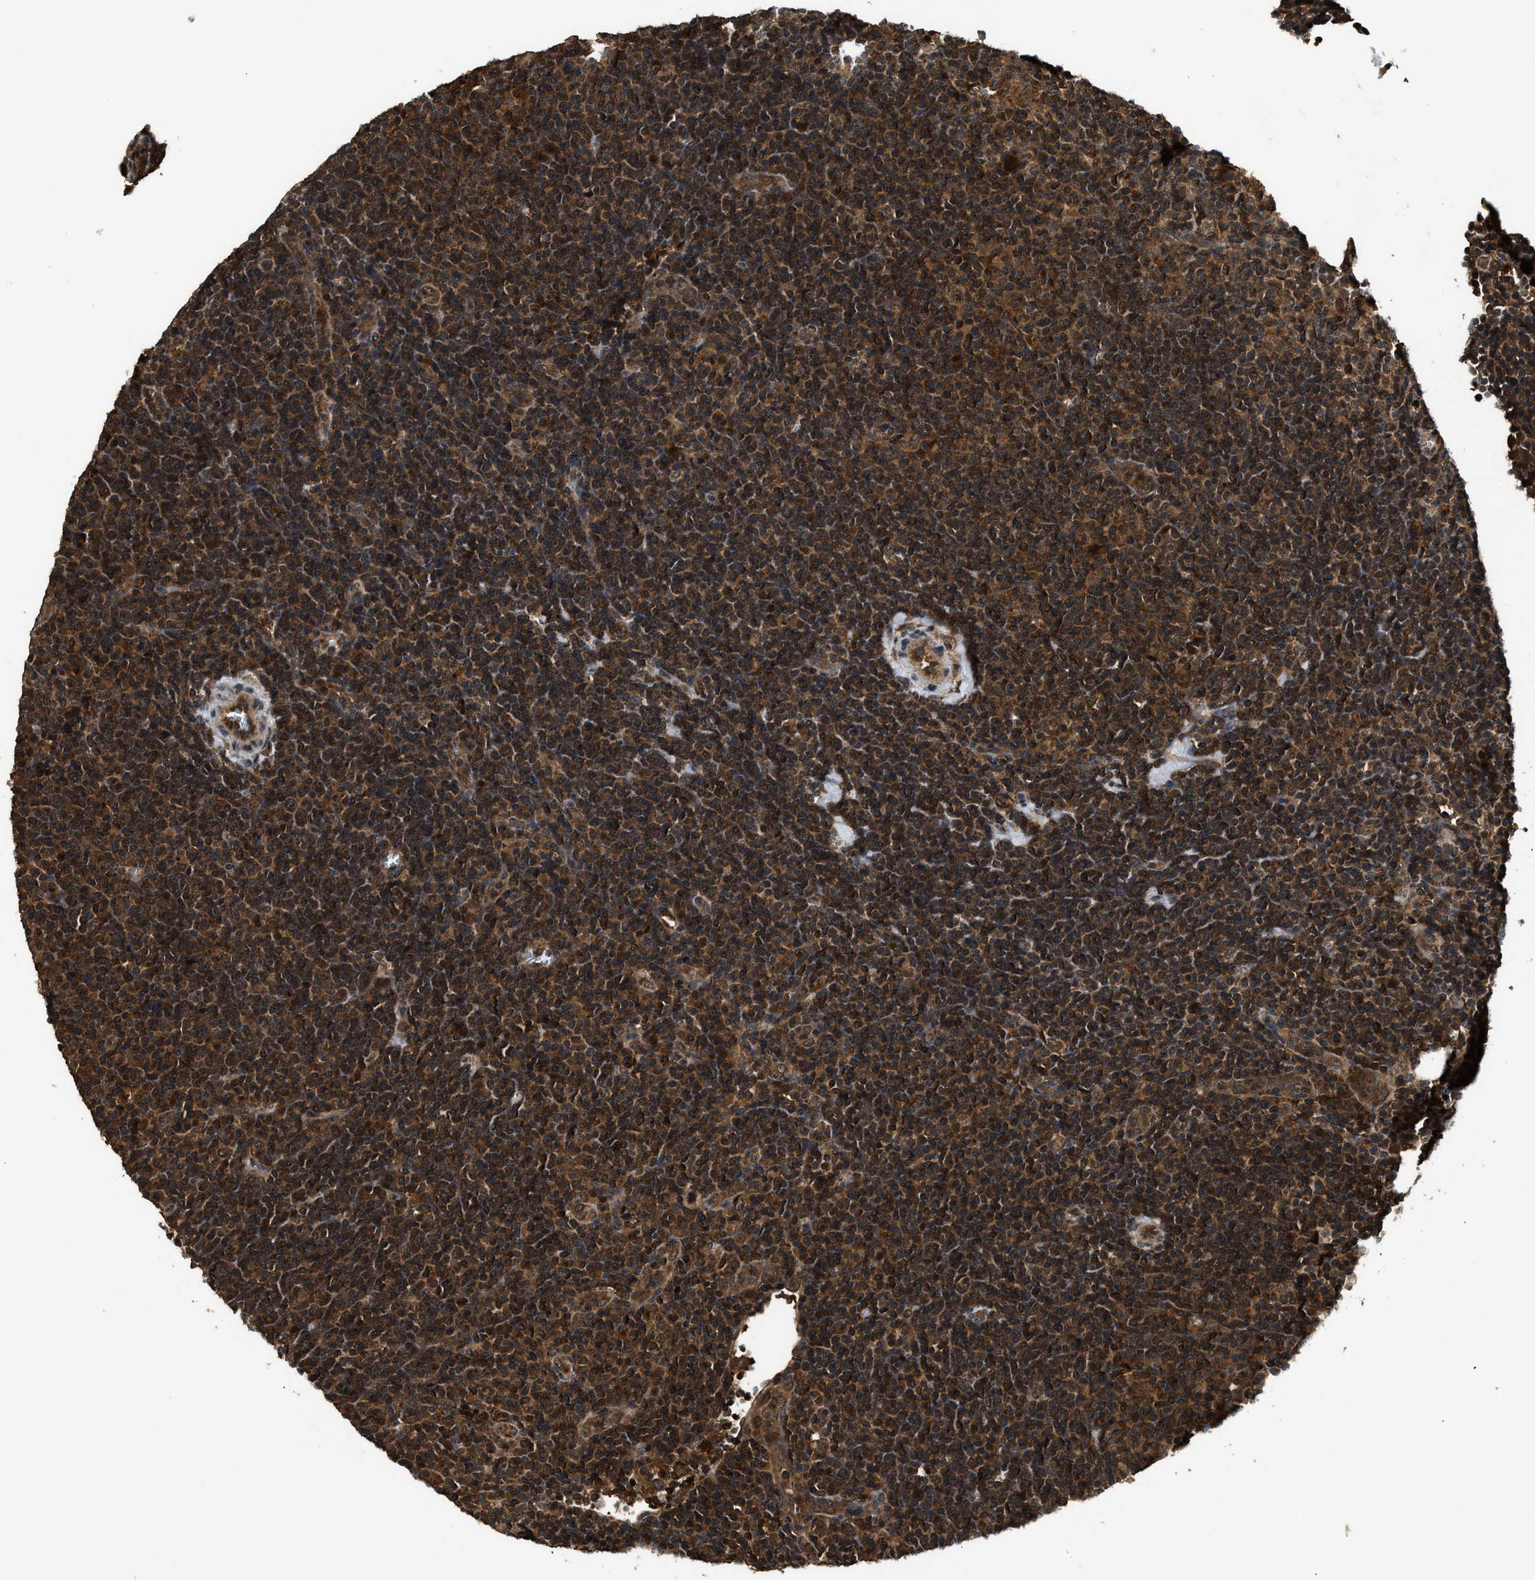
{"staining": {"intensity": "strong", "quantity": ">75%", "location": "cytoplasmic/membranous"}, "tissue": "lymphoma", "cell_type": "Tumor cells", "image_type": "cancer", "snomed": [{"axis": "morphology", "description": "Hodgkin's disease, NOS"}, {"axis": "topography", "description": "Lymph node"}], "caption": "The image exhibits a brown stain indicating the presence of a protein in the cytoplasmic/membranous of tumor cells in lymphoma.", "gene": "RPS6KB1", "patient": {"sex": "female", "age": 57}}